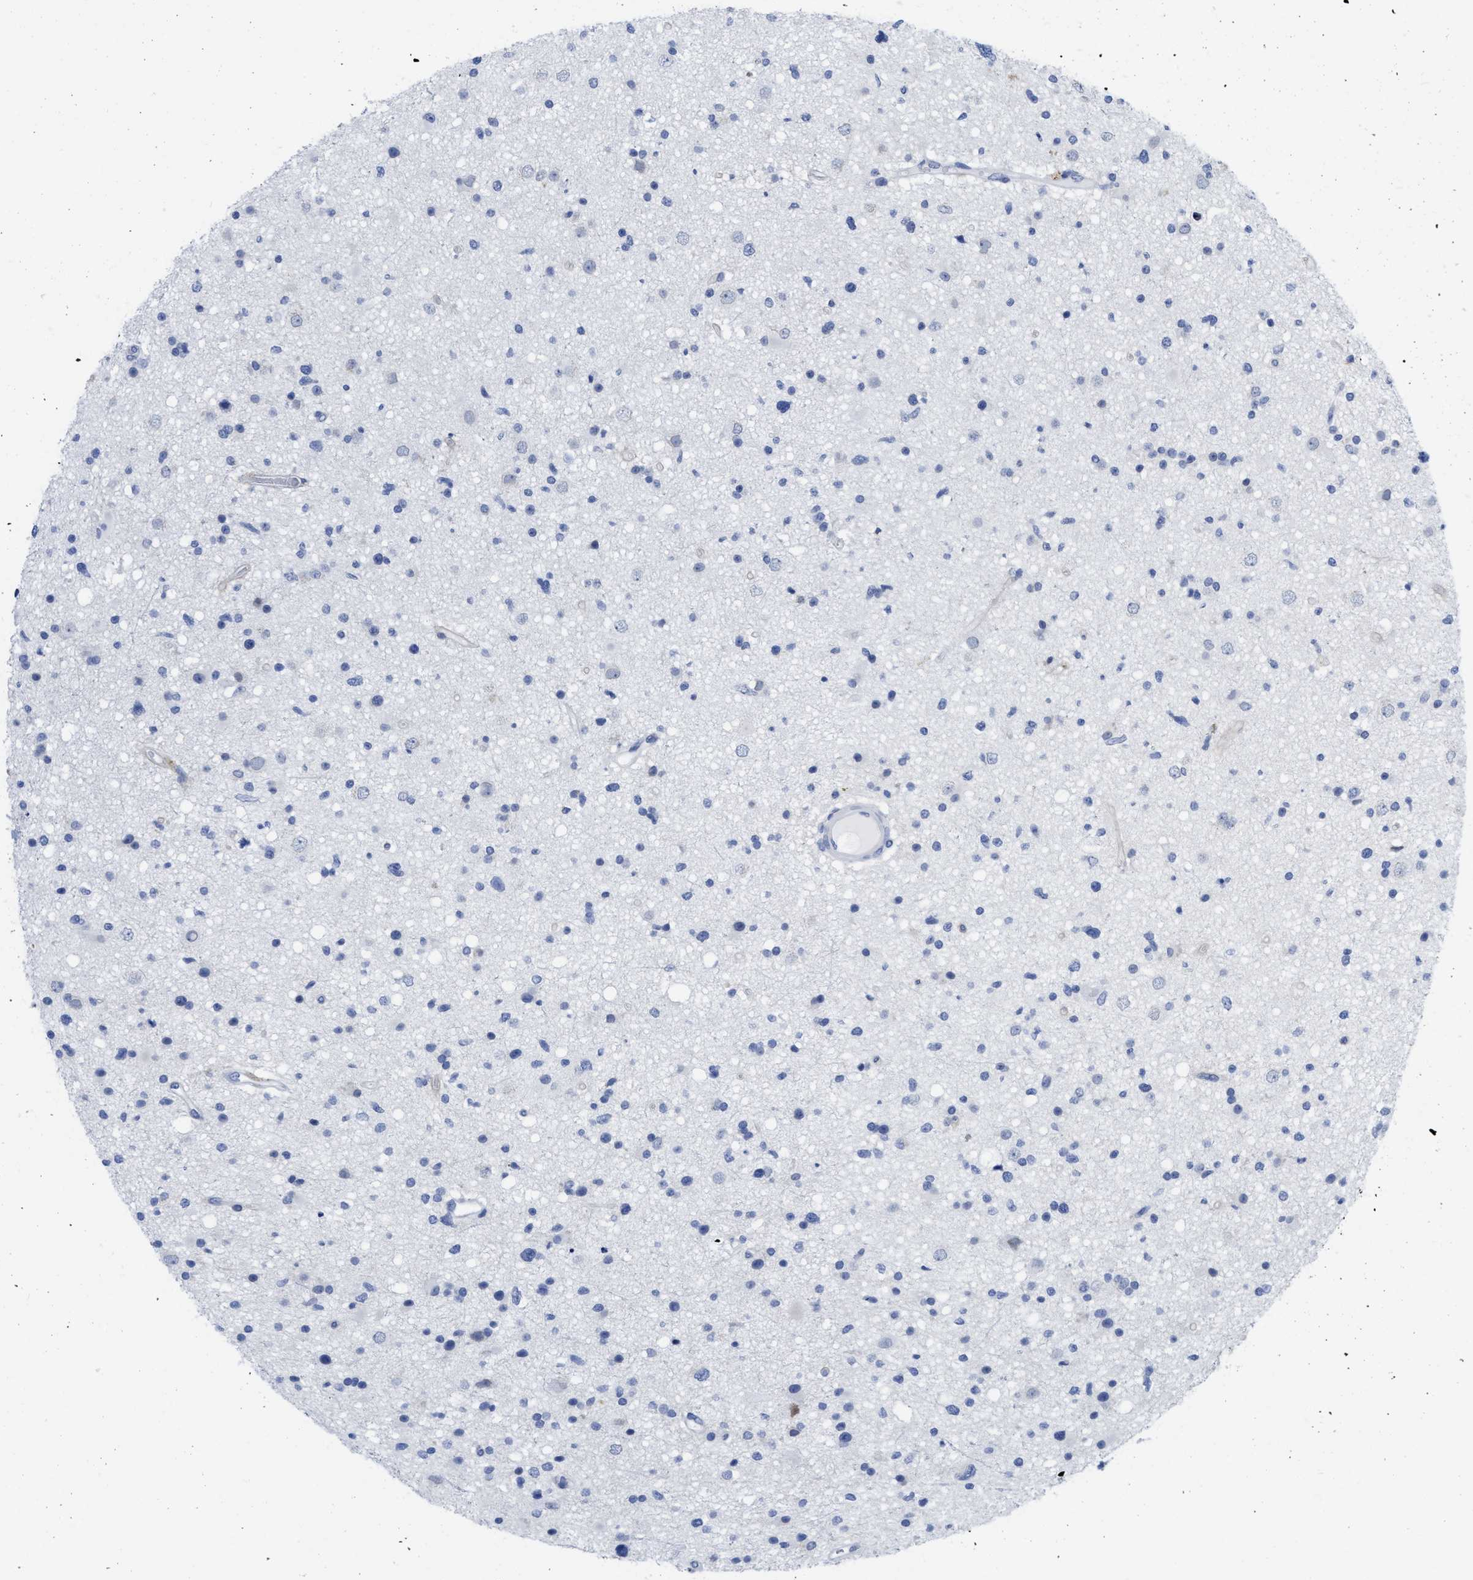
{"staining": {"intensity": "negative", "quantity": "none", "location": "none"}, "tissue": "glioma", "cell_type": "Tumor cells", "image_type": "cancer", "snomed": [{"axis": "morphology", "description": "Glioma, malignant, High grade"}, {"axis": "topography", "description": "Brain"}], "caption": "A micrograph of human glioma is negative for staining in tumor cells. (DAB (3,3'-diaminobenzidine) IHC visualized using brightfield microscopy, high magnification).", "gene": "ACKR1", "patient": {"sex": "male", "age": 33}}